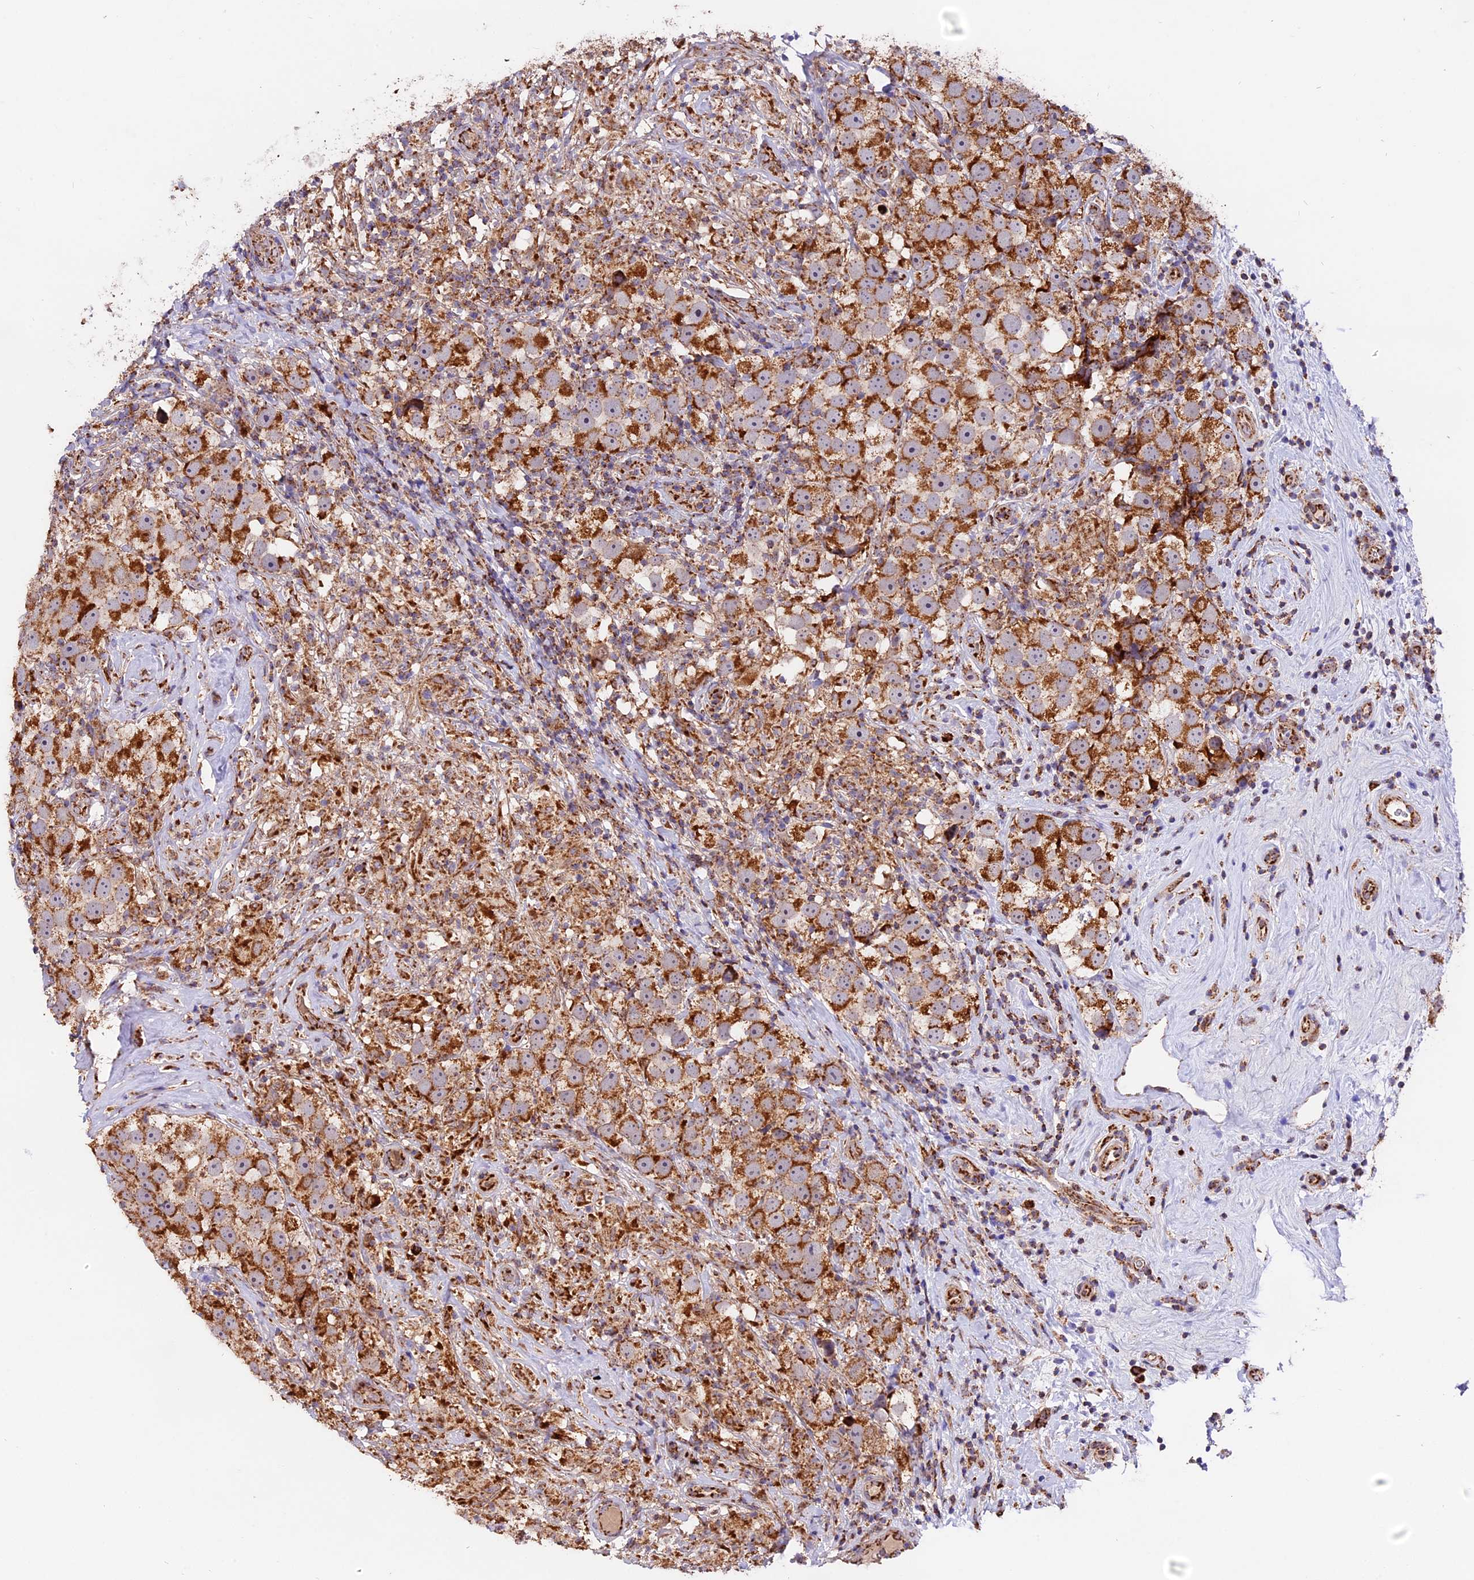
{"staining": {"intensity": "strong", "quantity": ">75%", "location": "cytoplasmic/membranous"}, "tissue": "testis cancer", "cell_type": "Tumor cells", "image_type": "cancer", "snomed": [{"axis": "morphology", "description": "Seminoma, NOS"}, {"axis": "topography", "description": "Testis"}], "caption": "Immunohistochemistry (IHC) histopathology image of neoplastic tissue: human testis seminoma stained using immunohistochemistry exhibits high levels of strong protein expression localized specifically in the cytoplasmic/membranous of tumor cells, appearing as a cytoplasmic/membranous brown color.", "gene": "NDUFA8", "patient": {"sex": "male", "age": 49}}